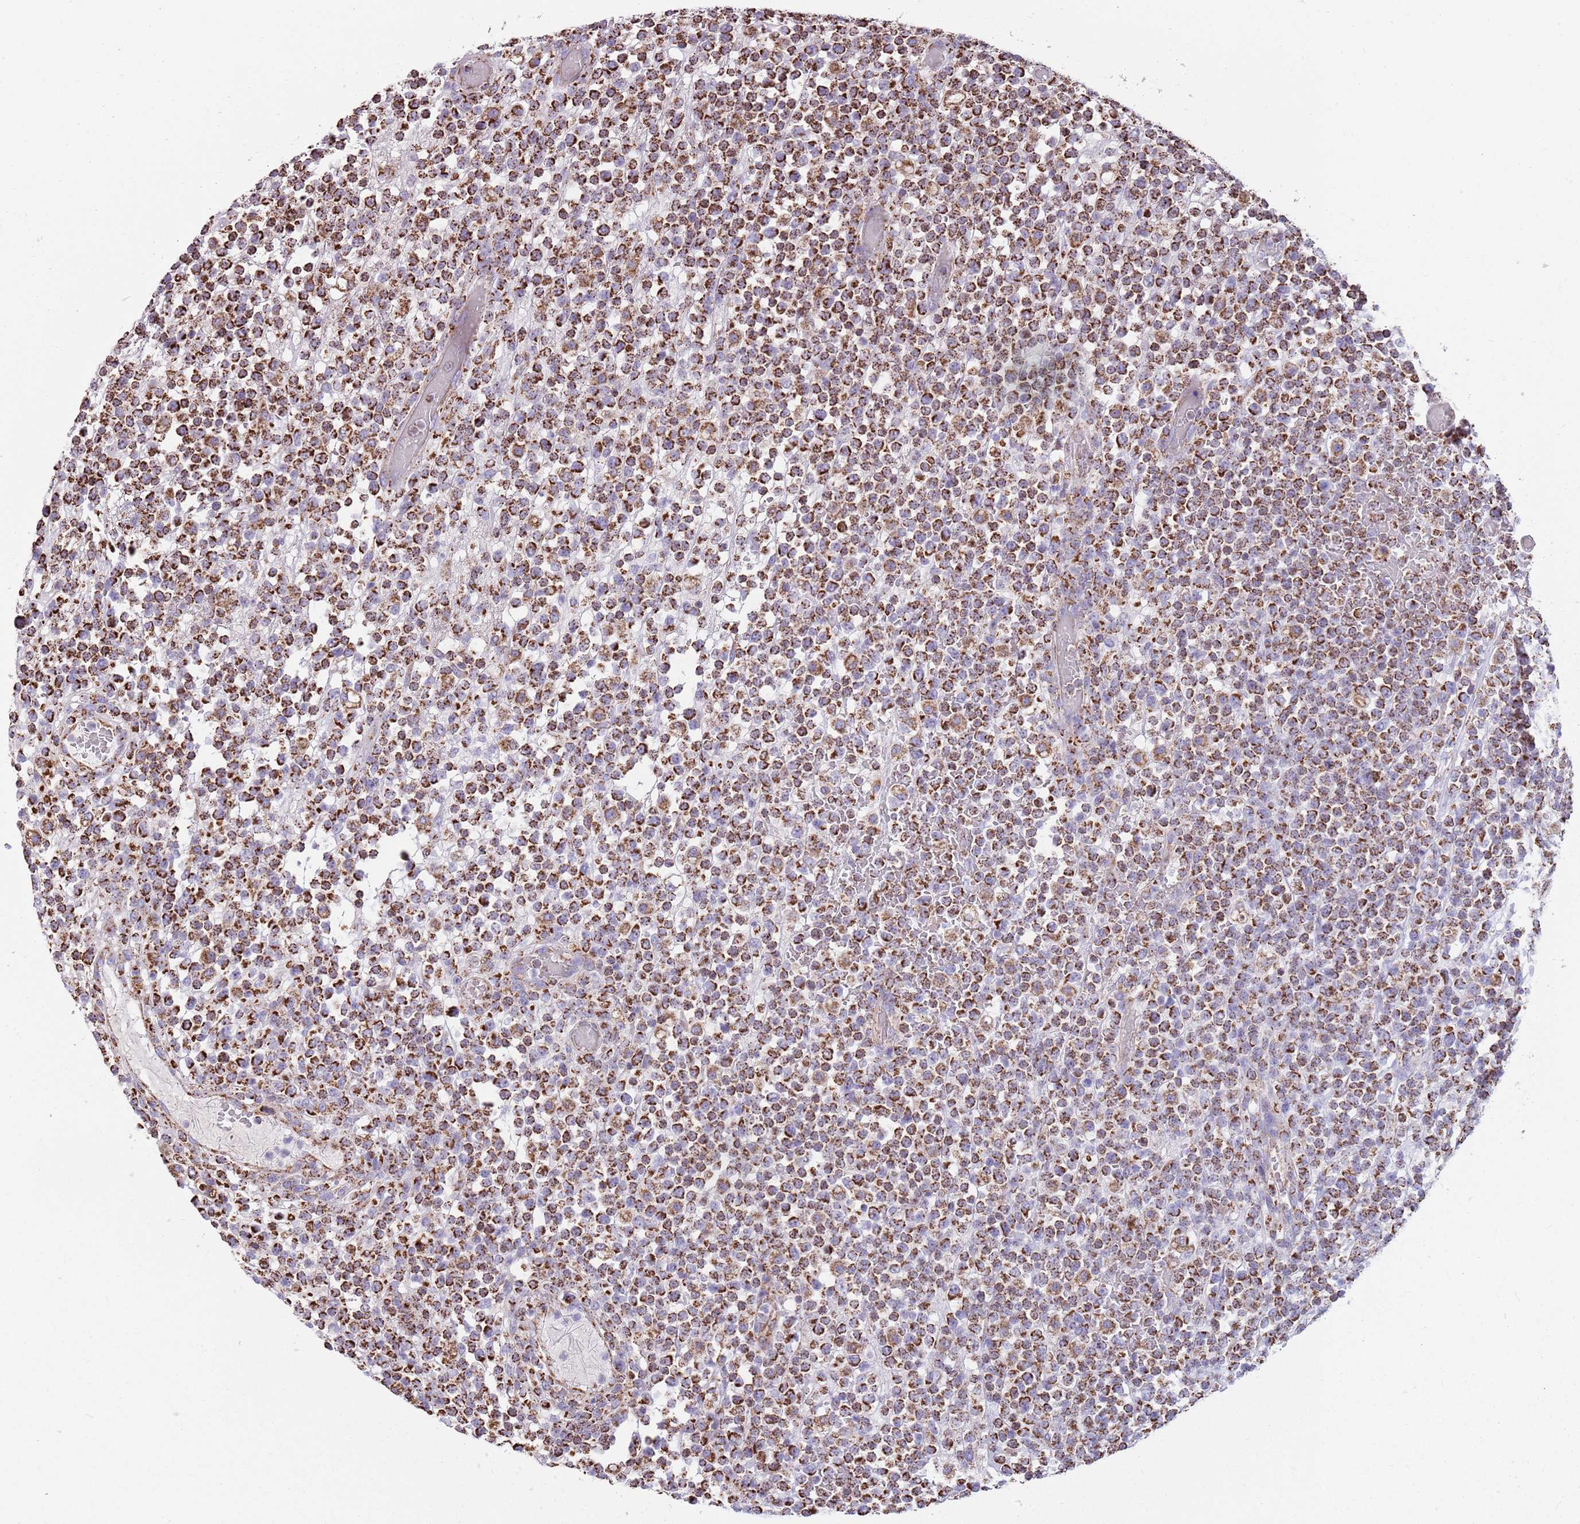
{"staining": {"intensity": "strong", "quantity": ">75%", "location": "cytoplasmic/membranous"}, "tissue": "lymphoma", "cell_type": "Tumor cells", "image_type": "cancer", "snomed": [{"axis": "morphology", "description": "Malignant lymphoma, non-Hodgkin's type, High grade"}, {"axis": "topography", "description": "Colon"}], "caption": "Protein expression analysis of human lymphoma reveals strong cytoplasmic/membranous positivity in about >75% of tumor cells.", "gene": "TTLL1", "patient": {"sex": "female", "age": 53}}